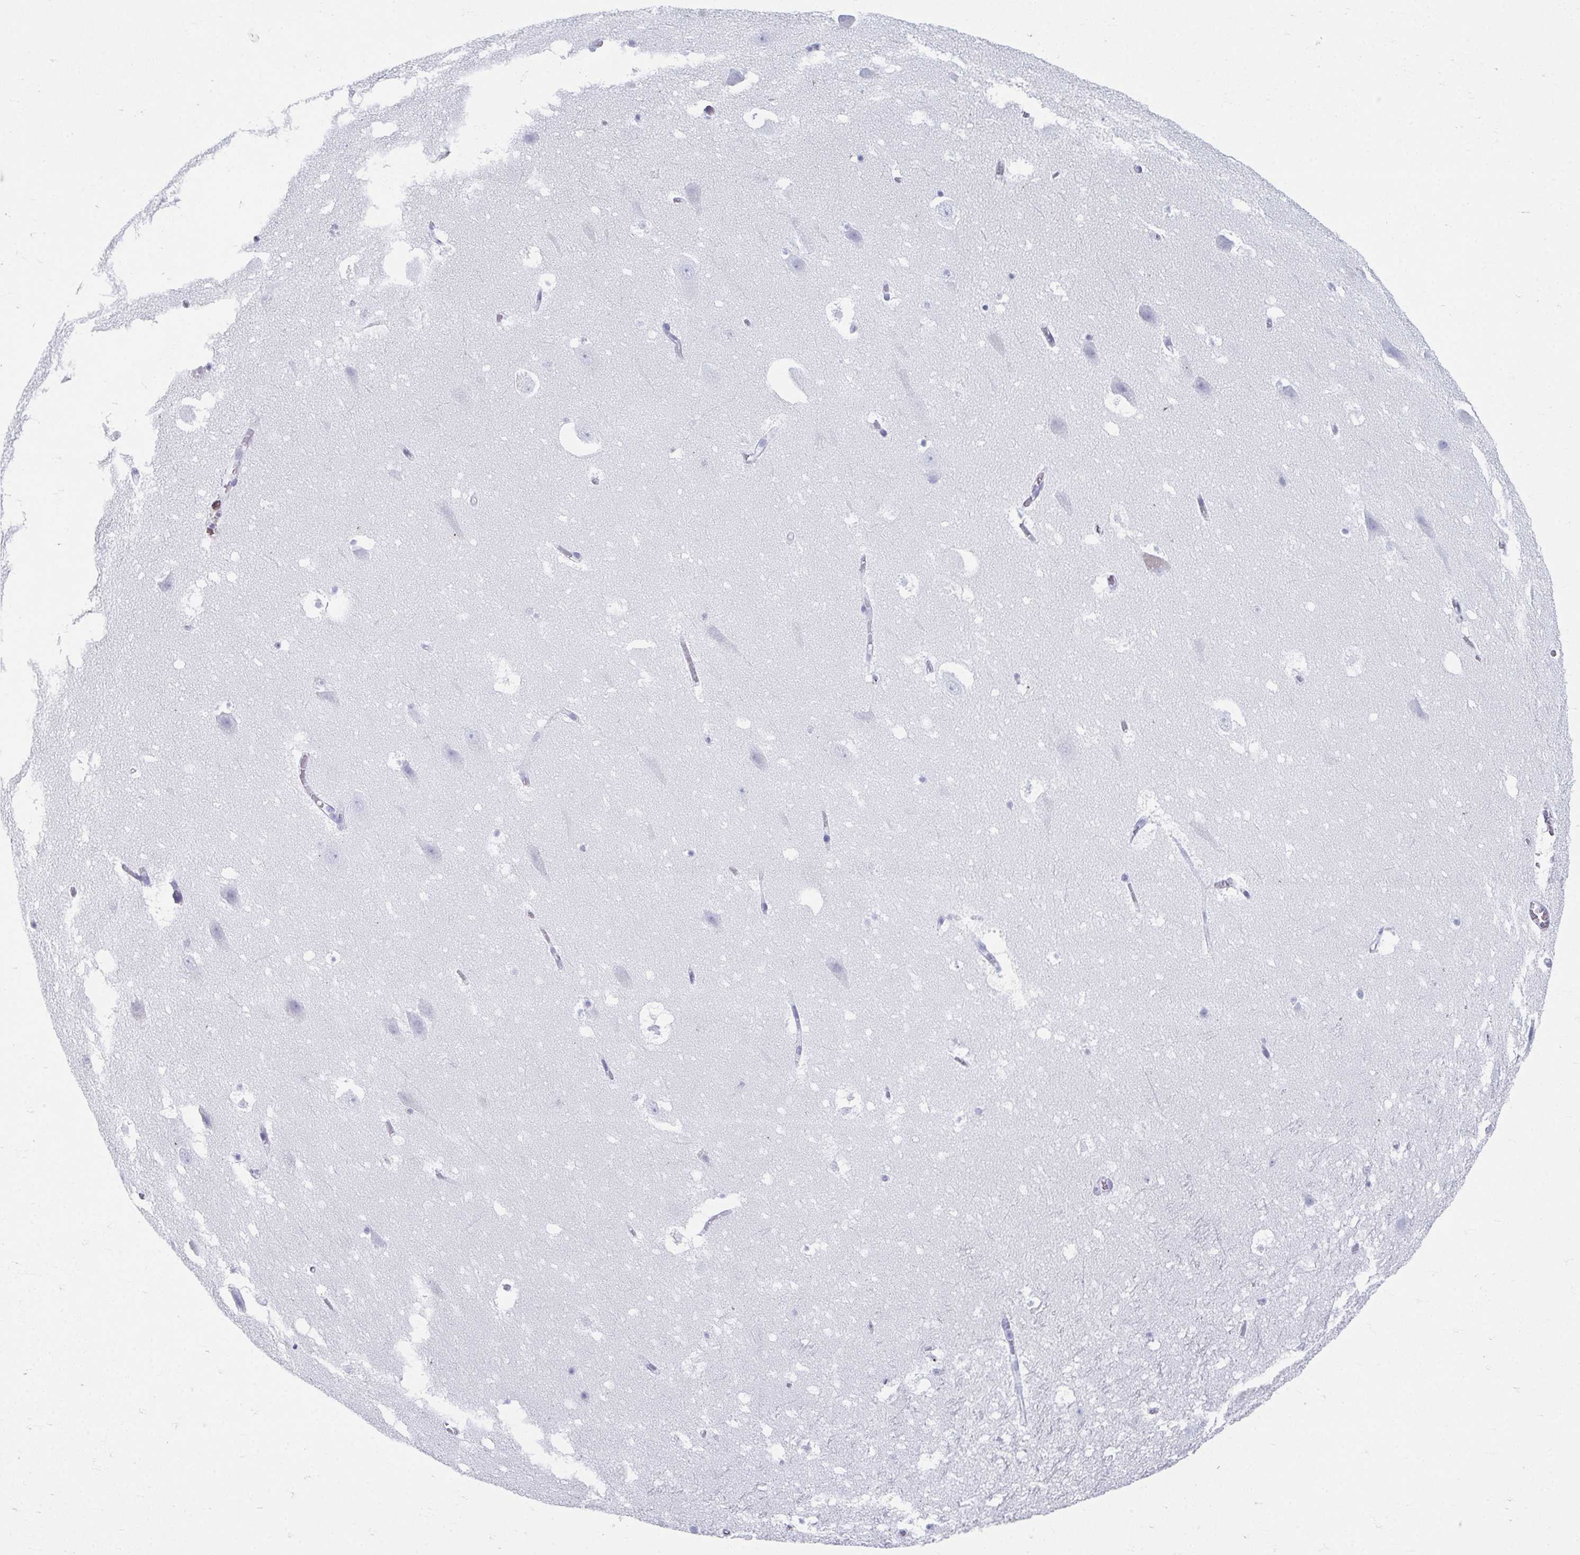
{"staining": {"intensity": "negative", "quantity": "none", "location": "none"}, "tissue": "hippocampus", "cell_type": "Glial cells", "image_type": "normal", "snomed": [{"axis": "morphology", "description": "Normal tissue, NOS"}, {"axis": "topography", "description": "Hippocampus"}], "caption": "An IHC photomicrograph of unremarkable hippocampus is shown. There is no staining in glial cells of hippocampus.", "gene": "GHRL", "patient": {"sex": "female", "age": 42}}